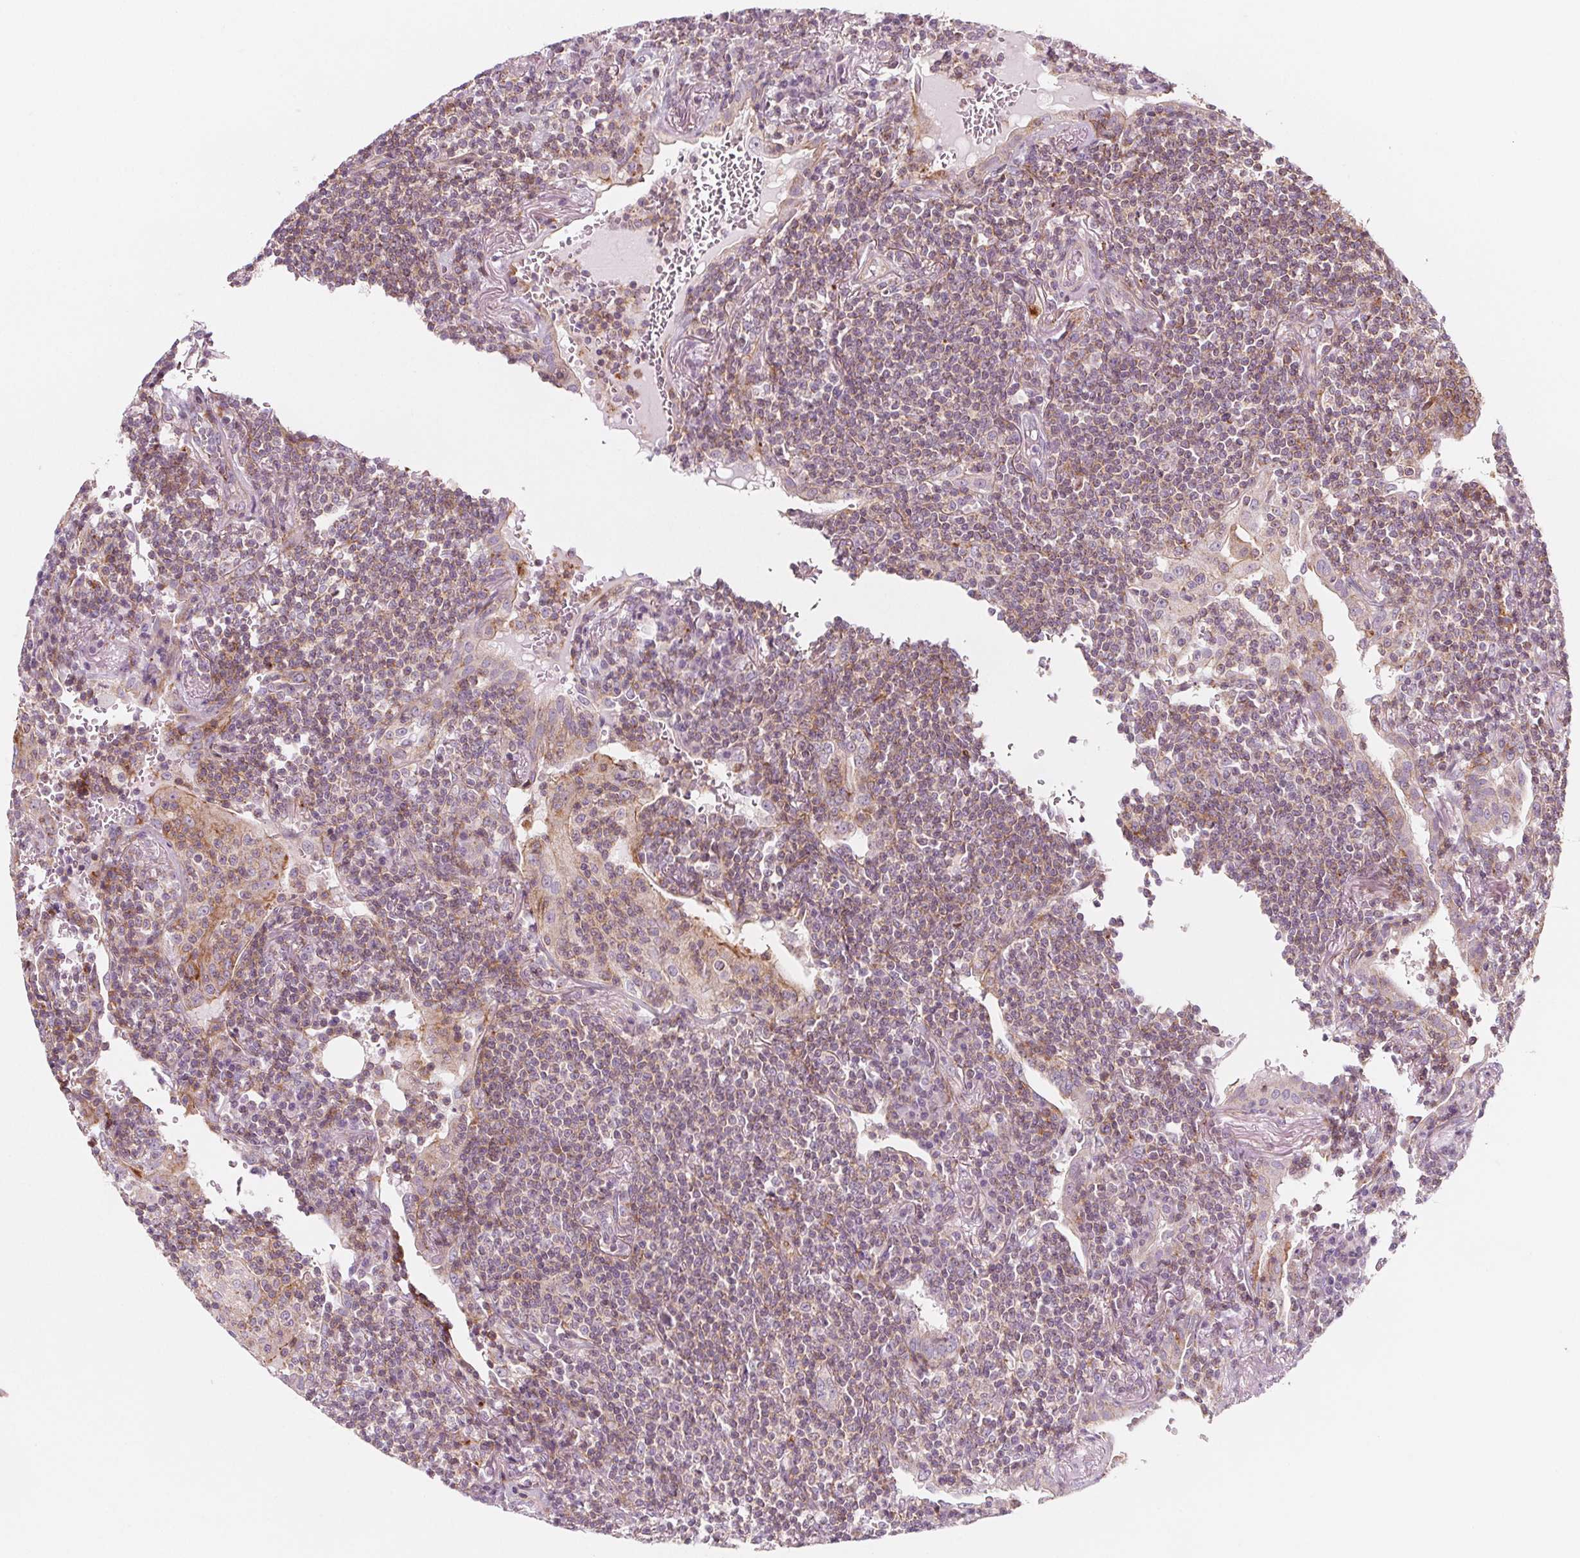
{"staining": {"intensity": "weak", "quantity": ">75%", "location": "cytoplasmic/membranous"}, "tissue": "lymphoma", "cell_type": "Tumor cells", "image_type": "cancer", "snomed": [{"axis": "morphology", "description": "Malignant lymphoma, non-Hodgkin's type, Low grade"}, {"axis": "topography", "description": "Lung"}], "caption": "Immunohistochemistry of human low-grade malignant lymphoma, non-Hodgkin's type shows low levels of weak cytoplasmic/membranous staining in about >75% of tumor cells.", "gene": "ADAM33", "patient": {"sex": "female", "age": 71}}